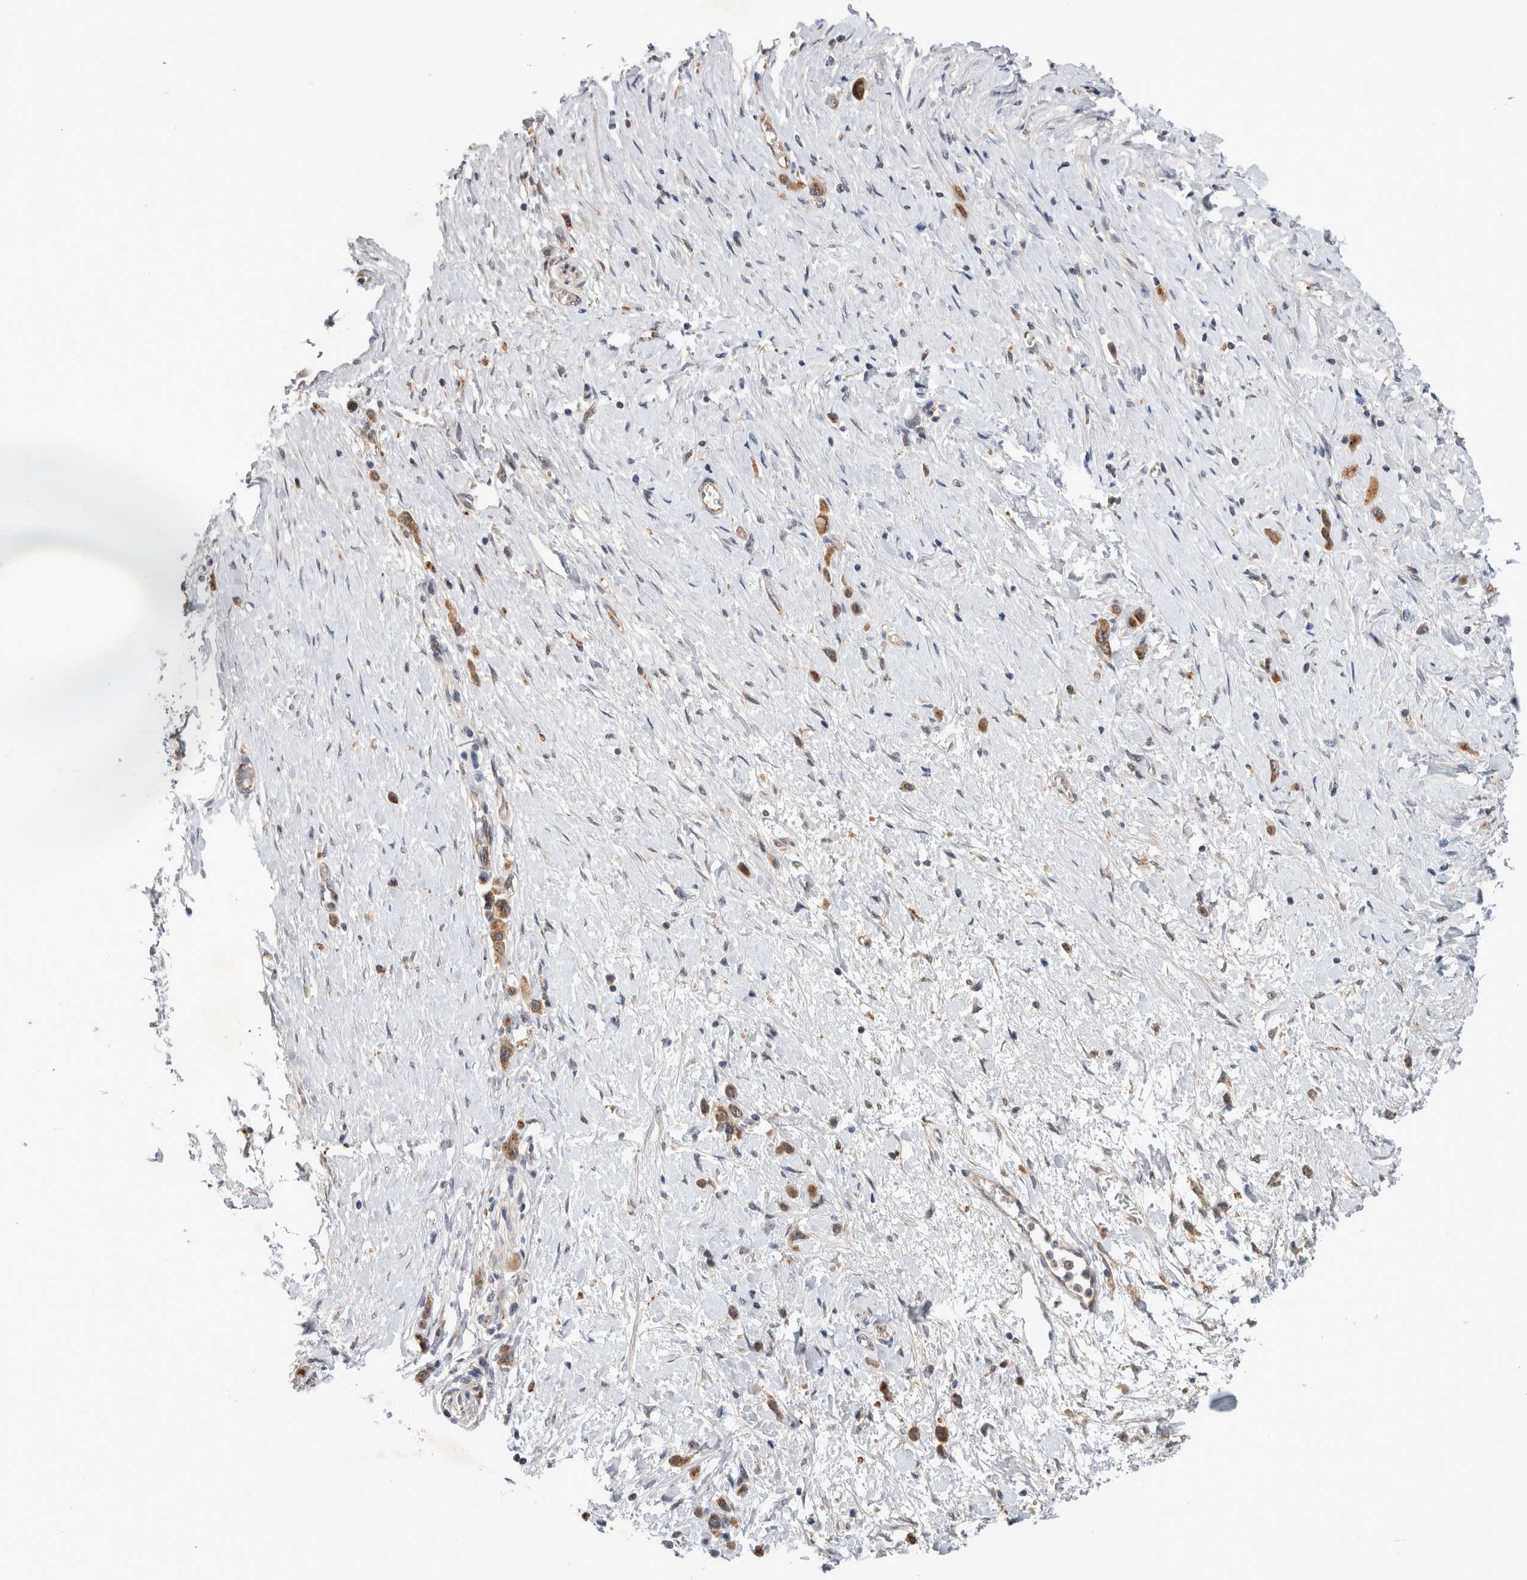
{"staining": {"intensity": "moderate", "quantity": ">75%", "location": "cytoplasmic/membranous"}, "tissue": "stomach cancer", "cell_type": "Tumor cells", "image_type": "cancer", "snomed": [{"axis": "morphology", "description": "Adenocarcinoma, NOS"}, {"axis": "topography", "description": "Stomach"}], "caption": "Immunohistochemistry of human adenocarcinoma (stomach) displays medium levels of moderate cytoplasmic/membranous staining in about >75% of tumor cells.", "gene": "MRPL37", "patient": {"sex": "female", "age": 65}}